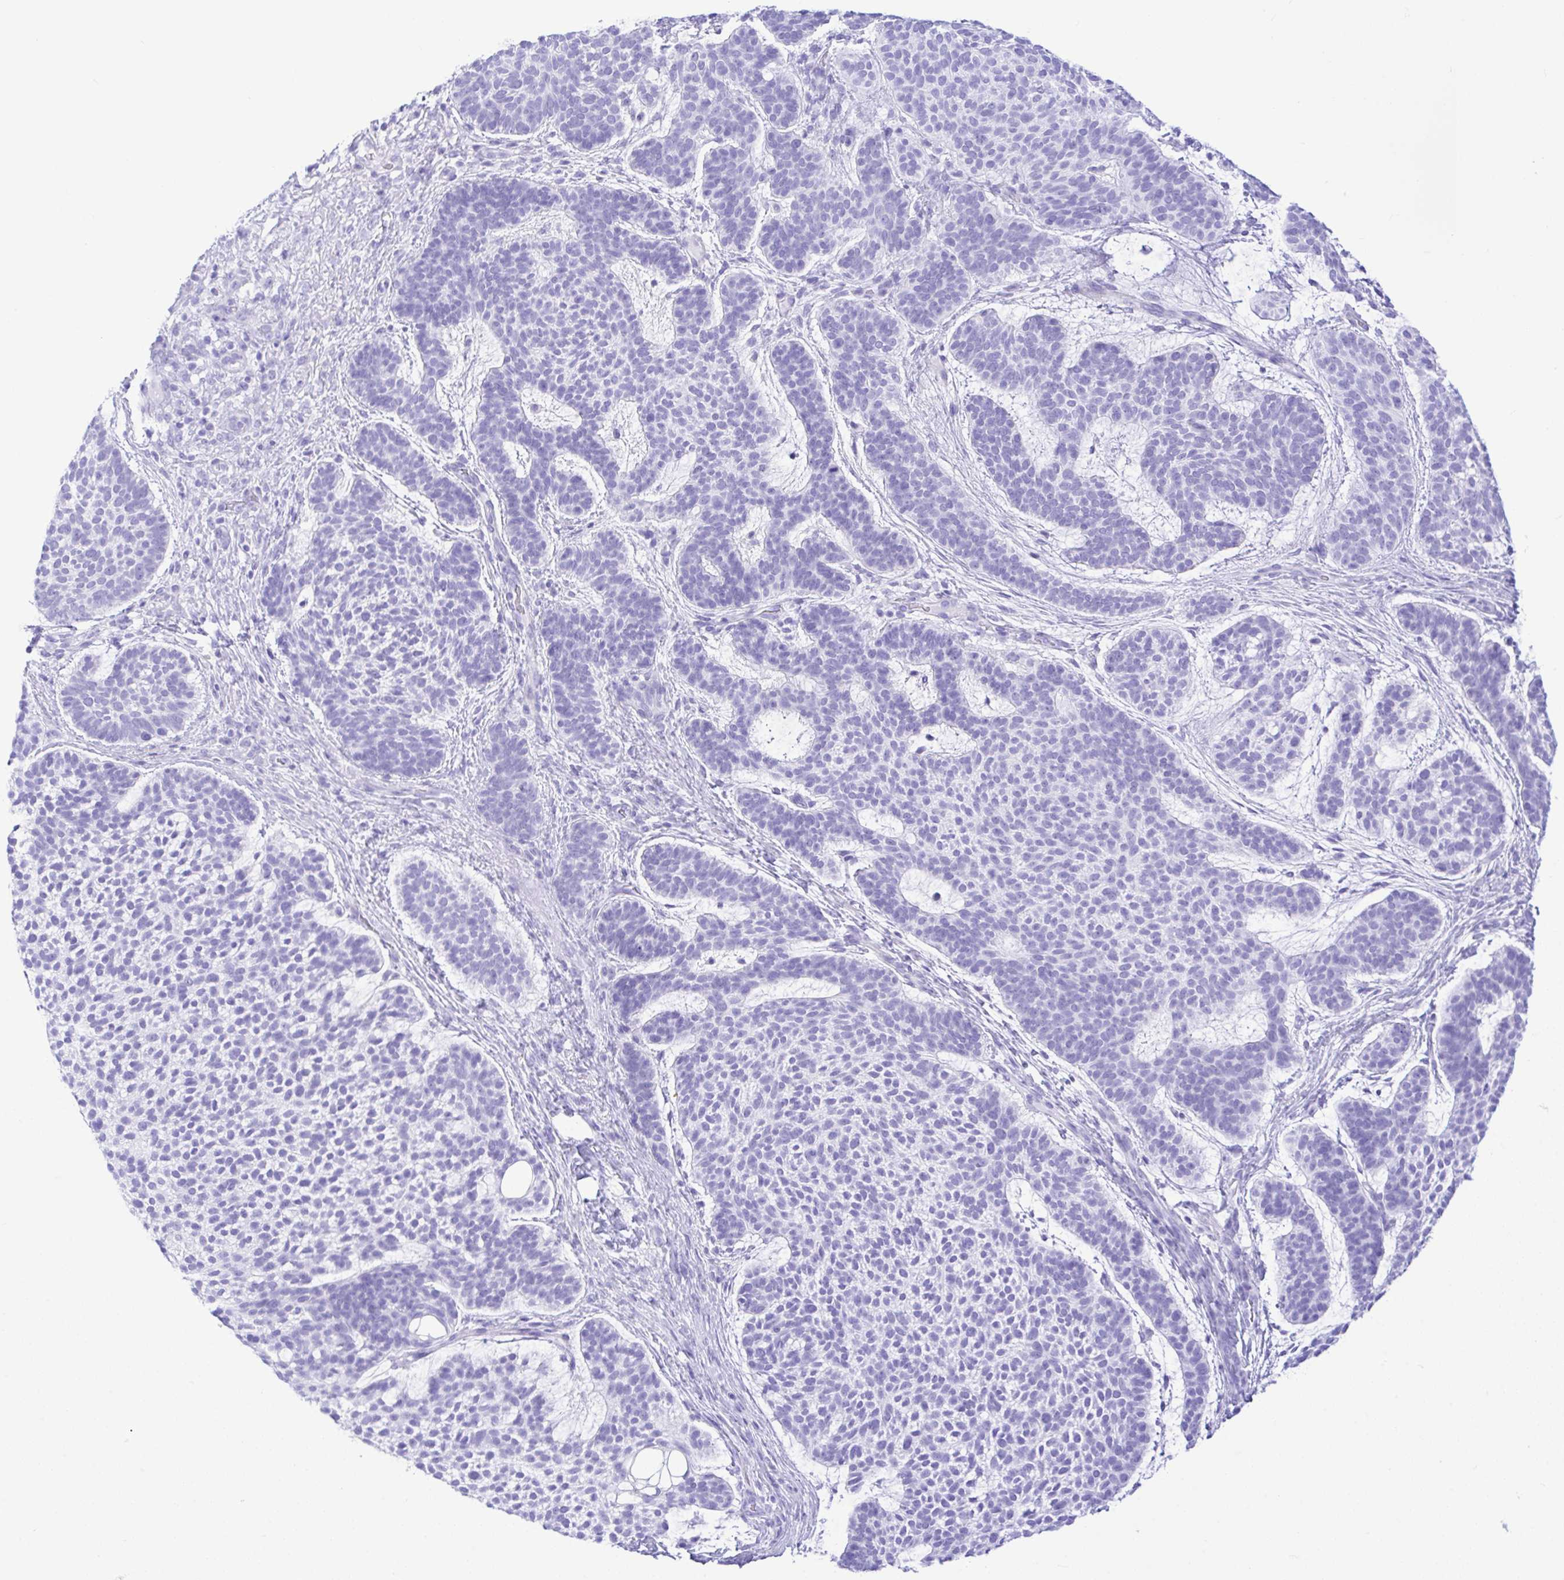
{"staining": {"intensity": "negative", "quantity": "none", "location": "none"}, "tissue": "skin cancer", "cell_type": "Tumor cells", "image_type": "cancer", "snomed": [{"axis": "morphology", "description": "Basal cell carcinoma"}, {"axis": "topography", "description": "Skin"}, {"axis": "topography", "description": "Skin of face"}], "caption": "DAB (3,3'-diaminobenzidine) immunohistochemical staining of human skin cancer exhibits no significant expression in tumor cells.", "gene": "SELENOV", "patient": {"sex": "male", "age": 73}}